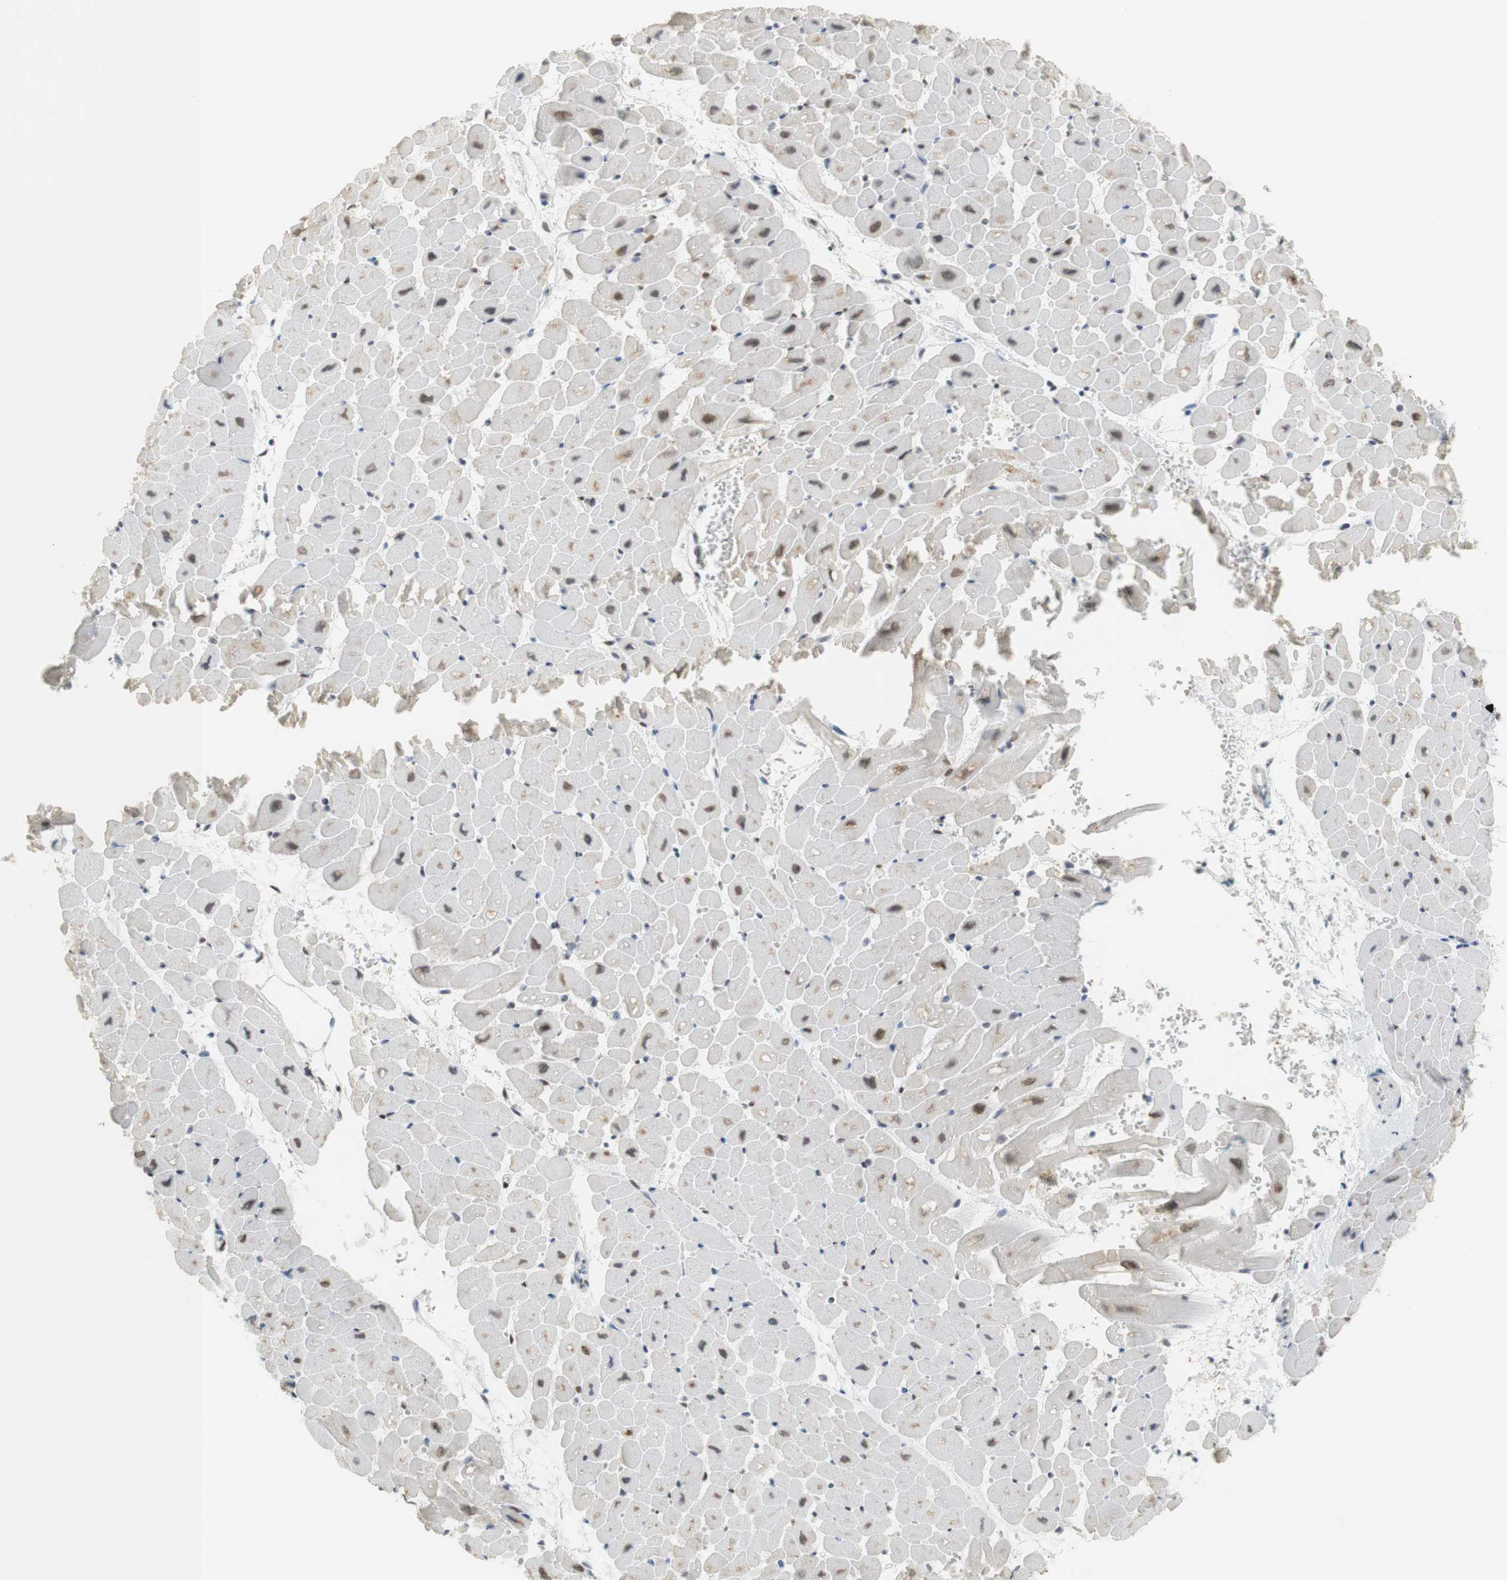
{"staining": {"intensity": "weak", "quantity": "25%-75%", "location": "nuclear"}, "tissue": "heart muscle", "cell_type": "Cardiomyocytes", "image_type": "normal", "snomed": [{"axis": "morphology", "description": "Normal tissue, NOS"}, {"axis": "topography", "description": "Heart"}], "caption": "Brown immunohistochemical staining in unremarkable human heart muscle exhibits weak nuclear positivity in about 25%-75% of cardiomyocytes.", "gene": "BMI1", "patient": {"sex": "male", "age": 45}}